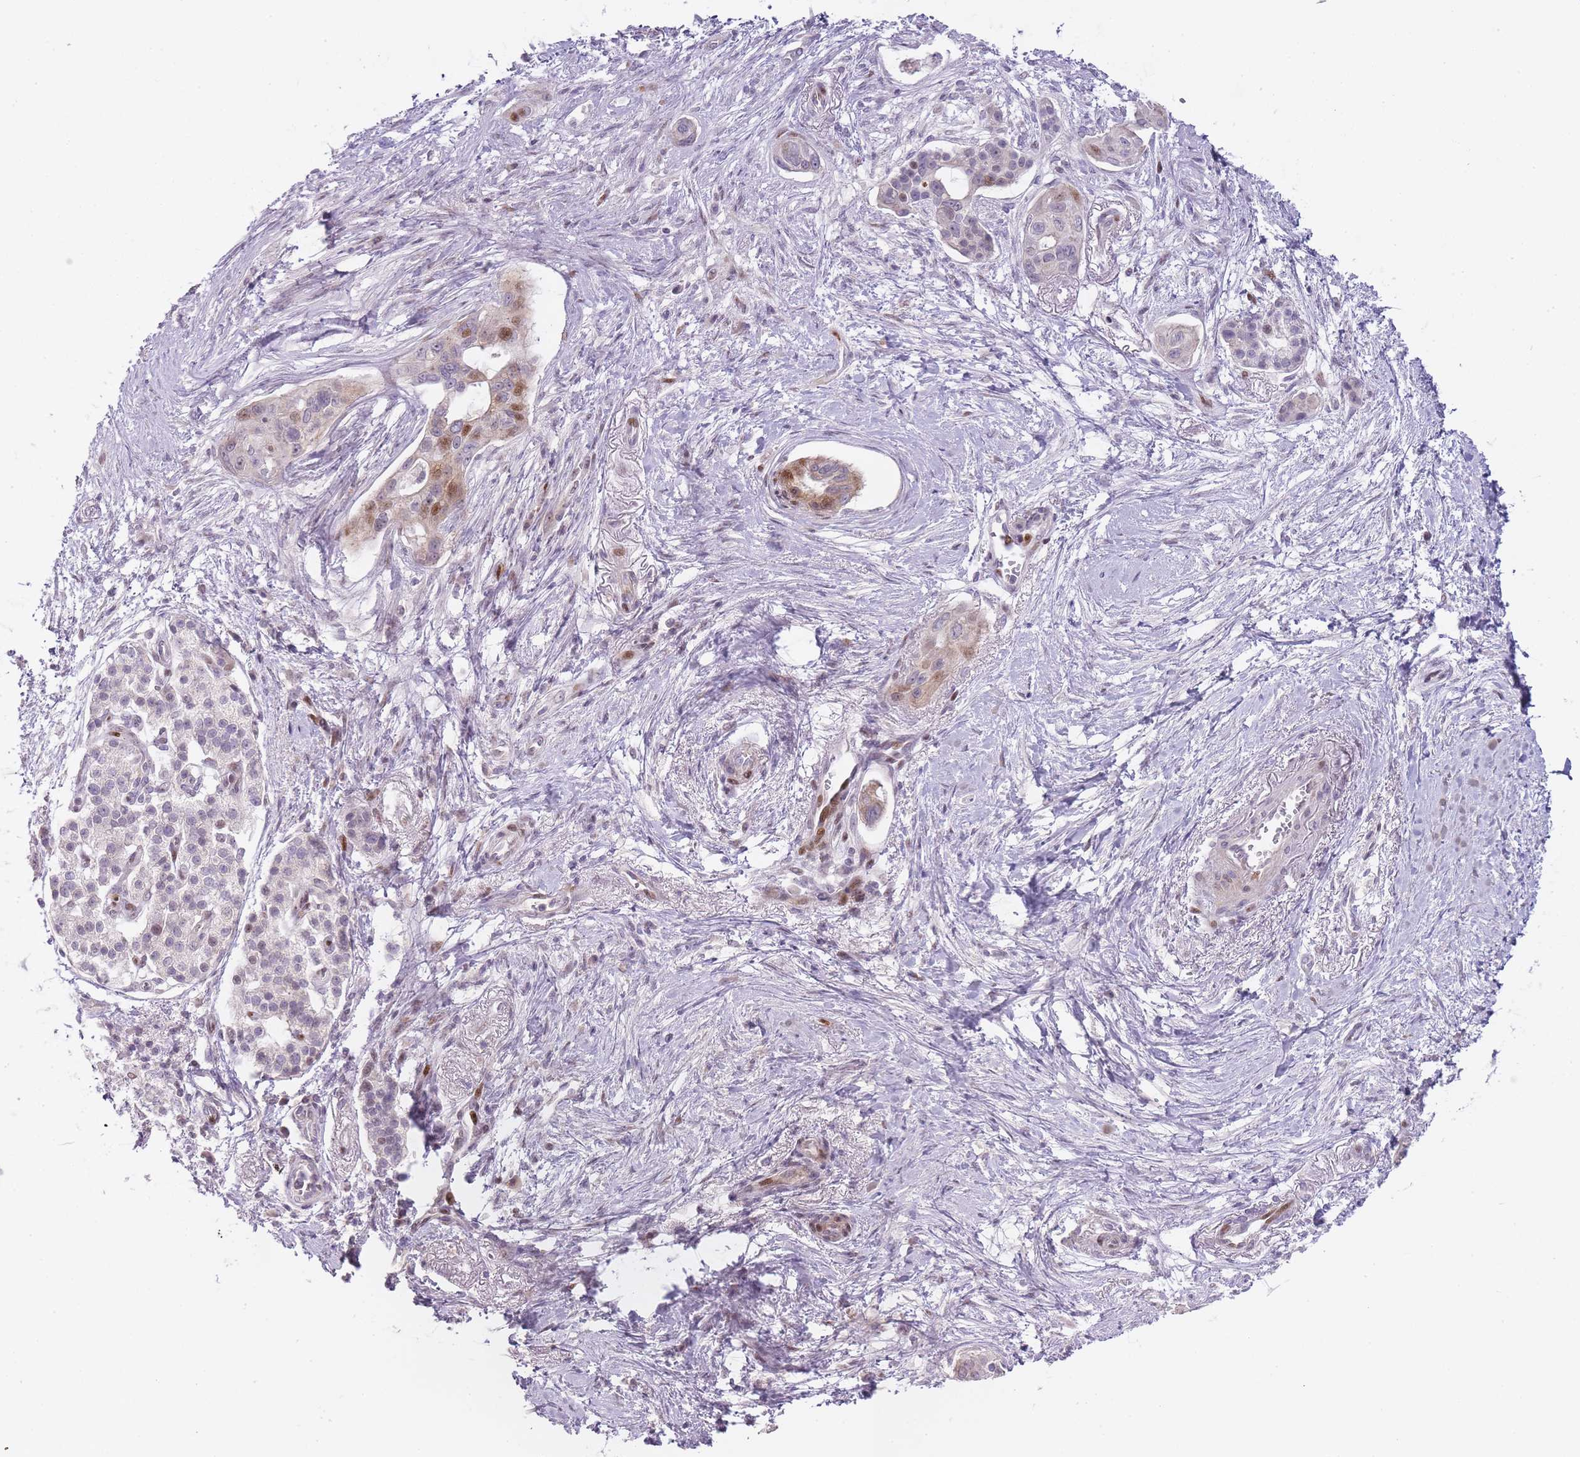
{"staining": {"intensity": "moderate", "quantity": "<25%", "location": "nuclear"}, "tissue": "pancreatic cancer", "cell_type": "Tumor cells", "image_type": "cancer", "snomed": [{"axis": "morphology", "description": "Adenocarcinoma, NOS"}, {"axis": "topography", "description": "Pancreas"}], "caption": "Immunohistochemistry of human pancreatic cancer exhibits low levels of moderate nuclear positivity in approximately <25% of tumor cells.", "gene": "OGG1", "patient": {"sex": "male", "age": 72}}